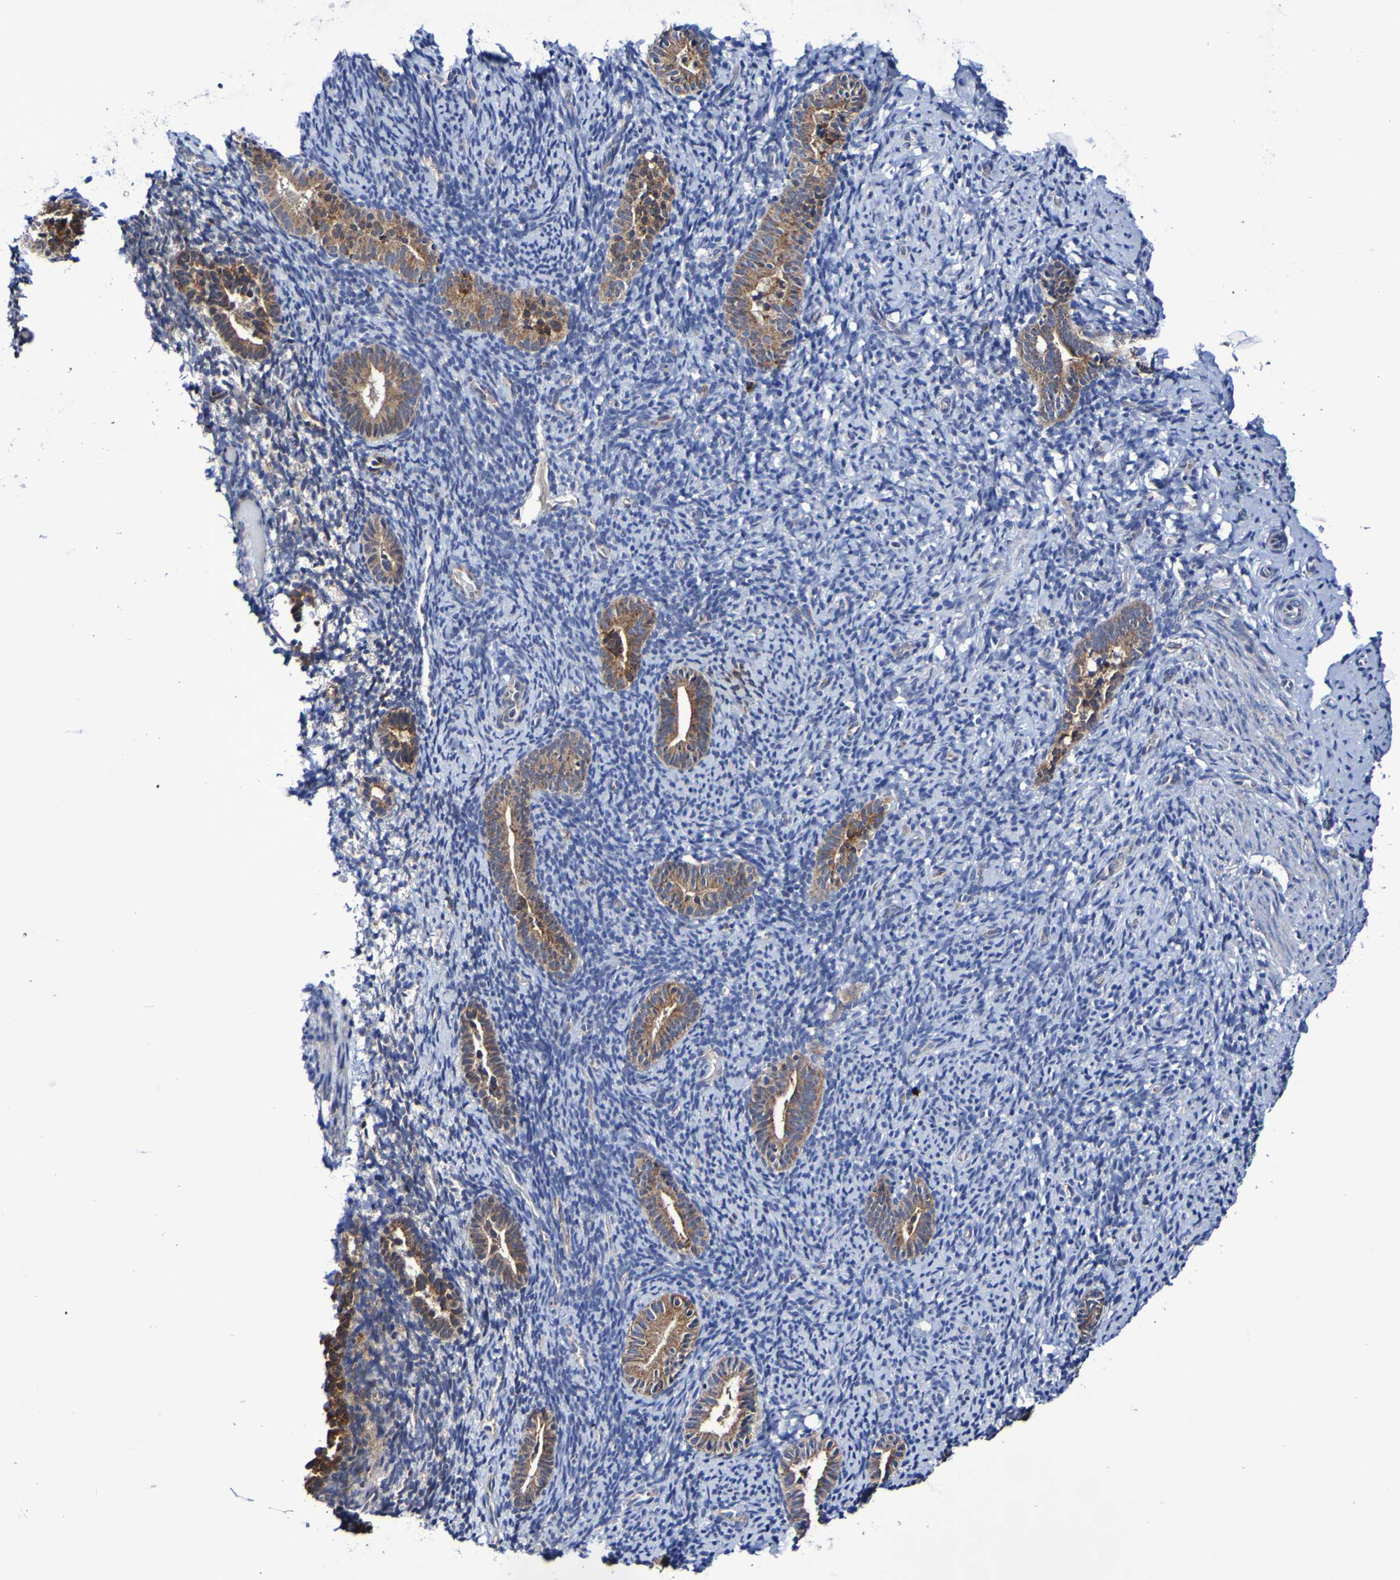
{"staining": {"intensity": "negative", "quantity": "none", "location": "none"}, "tissue": "endometrium", "cell_type": "Cells in endometrial stroma", "image_type": "normal", "snomed": [{"axis": "morphology", "description": "Normal tissue, NOS"}, {"axis": "topography", "description": "Endometrium"}], "caption": "DAB immunohistochemical staining of normal endometrium displays no significant expression in cells in endometrial stroma.", "gene": "GJB1", "patient": {"sex": "female", "age": 51}}